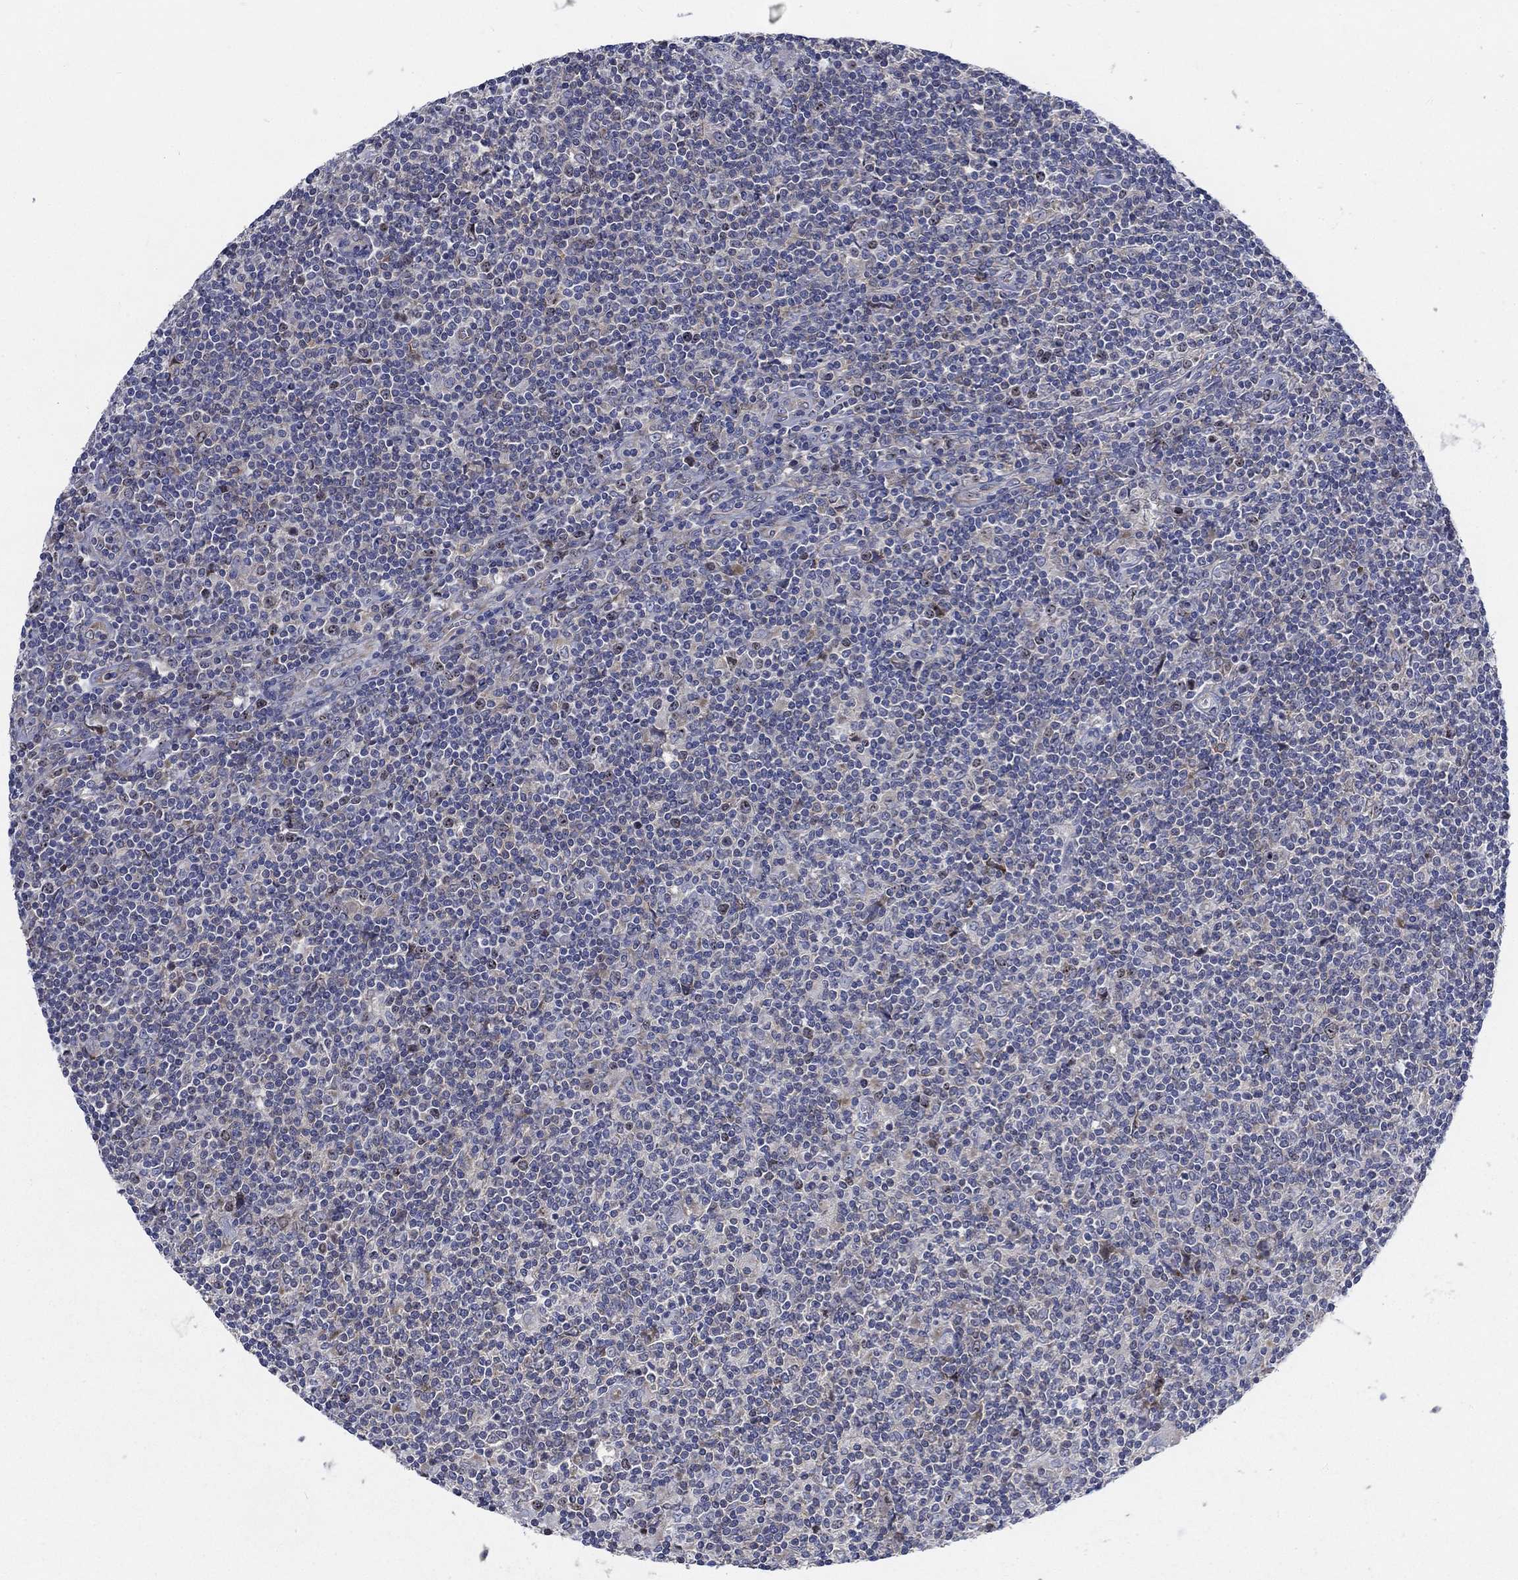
{"staining": {"intensity": "negative", "quantity": "none", "location": "none"}, "tissue": "lymphoma", "cell_type": "Tumor cells", "image_type": "cancer", "snomed": [{"axis": "morphology", "description": "Hodgkin's disease, NOS"}, {"axis": "topography", "description": "Lymph node"}], "caption": "The micrograph reveals no staining of tumor cells in lymphoma. Brightfield microscopy of immunohistochemistry stained with DAB (brown) and hematoxylin (blue), captured at high magnification.", "gene": "MMP24", "patient": {"sex": "male", "age": 40}}